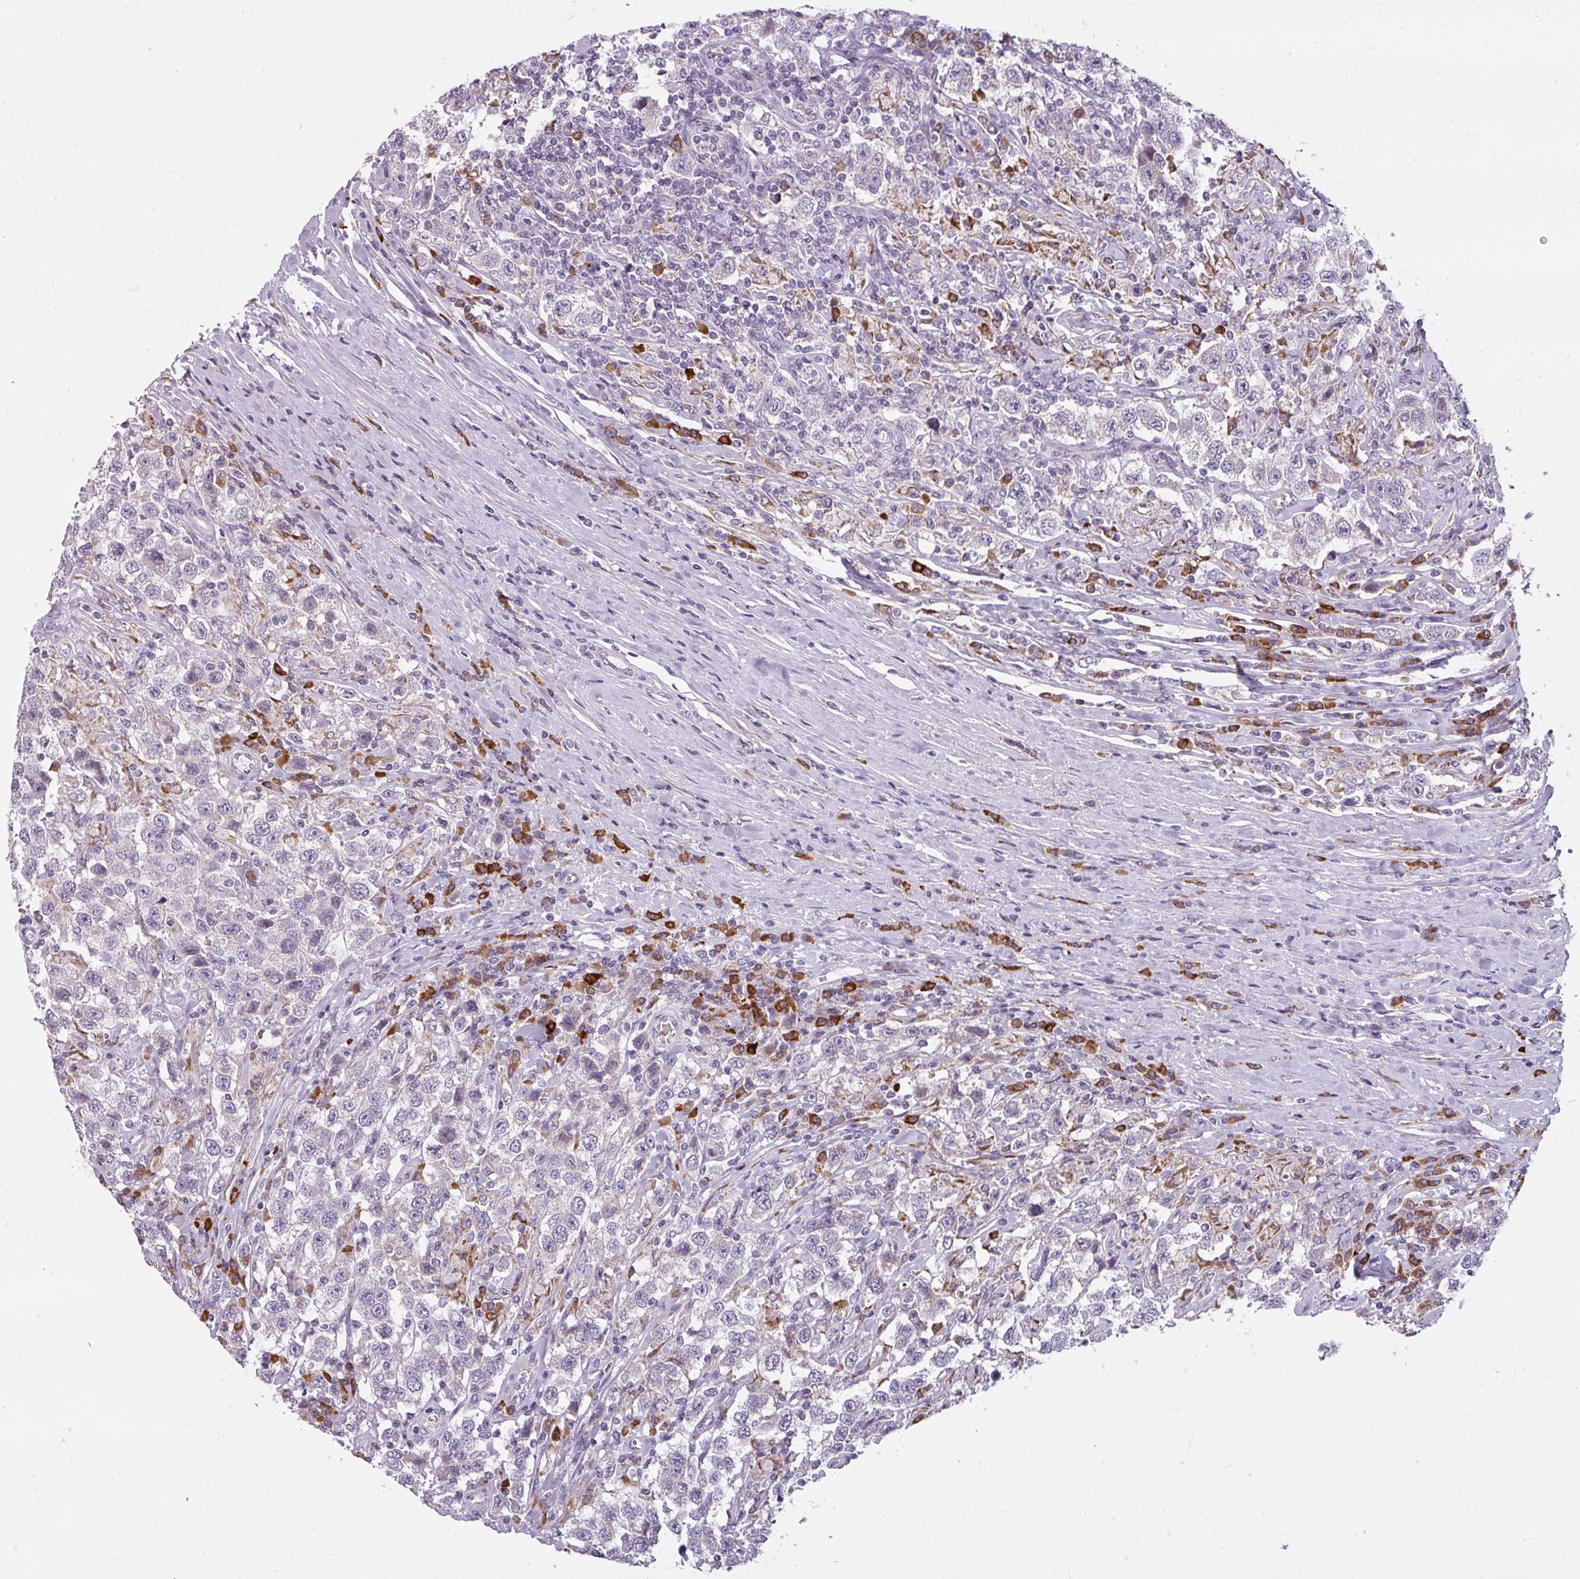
{"staining": {"intensity": "negative", "quantity": "none", "location": "none"}, "tissue": "testis cancer", "cell_type": "Tumor cells", "image_type": "cancer", "snomed": [{"axis": "morphology", "description": "Seminoma, NOS"}, {"axis": "topography", "description": "Testis"}], "caption": "This is a image of immunohistochemistry (IHC) staining of seminoma (testis), which shows no staining in tumor cells. (Brightfield microscopy of DAB (3,3'-diaminobenzidine) immunohistochemistry (IHC) at high magnification).", "gene": "C2orf68", "patient": {"sex": "male", "age": 41}}